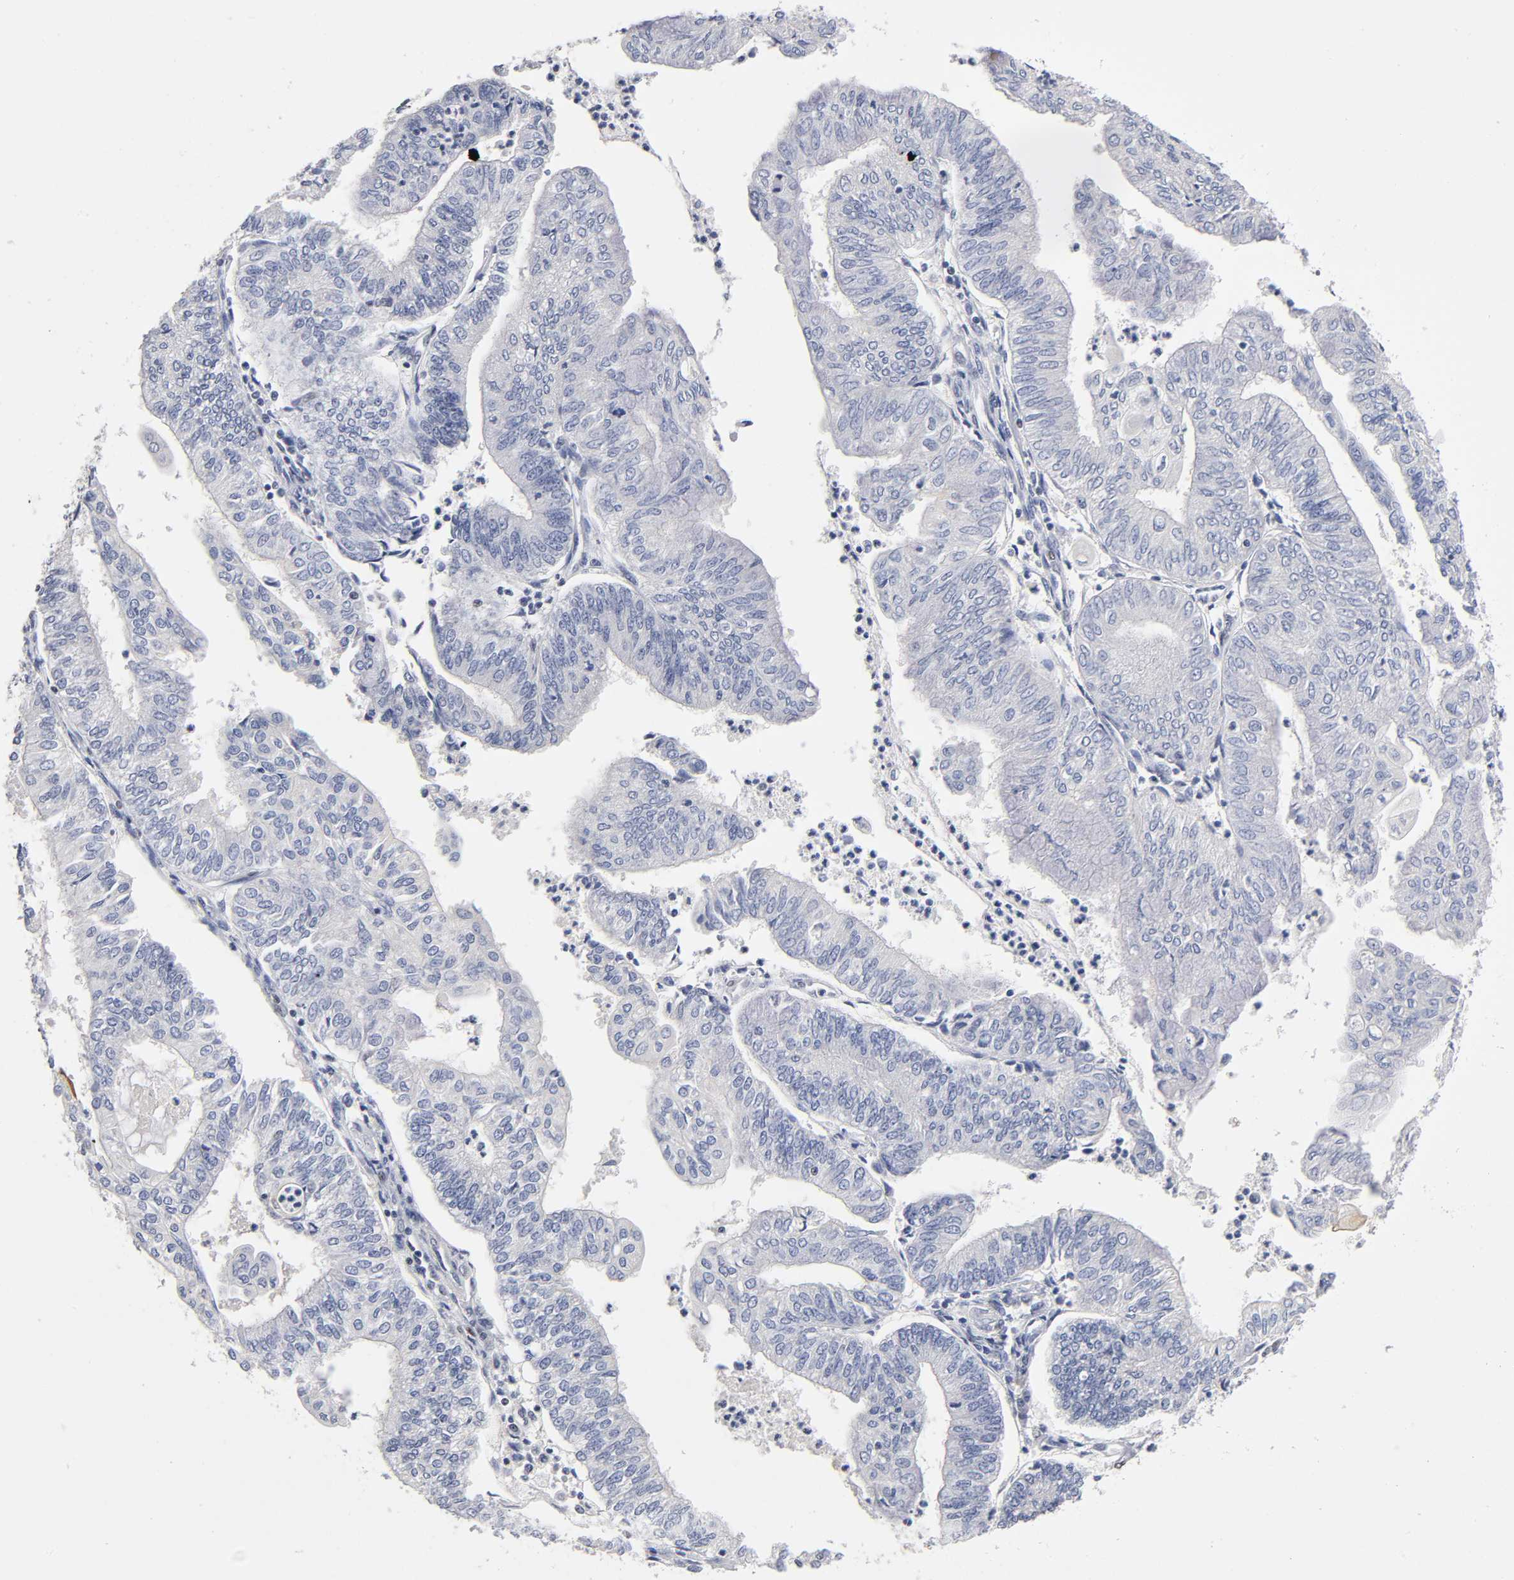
{"staining": {"intensity": "negative", "quantity": "none", "location": "none"}, "tissue": "endometrial cancer", "cell_type": "Tumor cells", "image_type": "cancer", "snomed": [{"axis": "morphology", "description": "Adenocarcinoma, NOS"}, {"axis": "topography", "description": "Endometrium"}], "caption": "High power microscopy photomicrograph of an immunohistochemistry (IHC) micrograph of endometrial adenocarcinoma, revealing no significant positivity in tumor cells.", "gene": "NR3C1", "patient": {"sex": "female", "age": 59}}